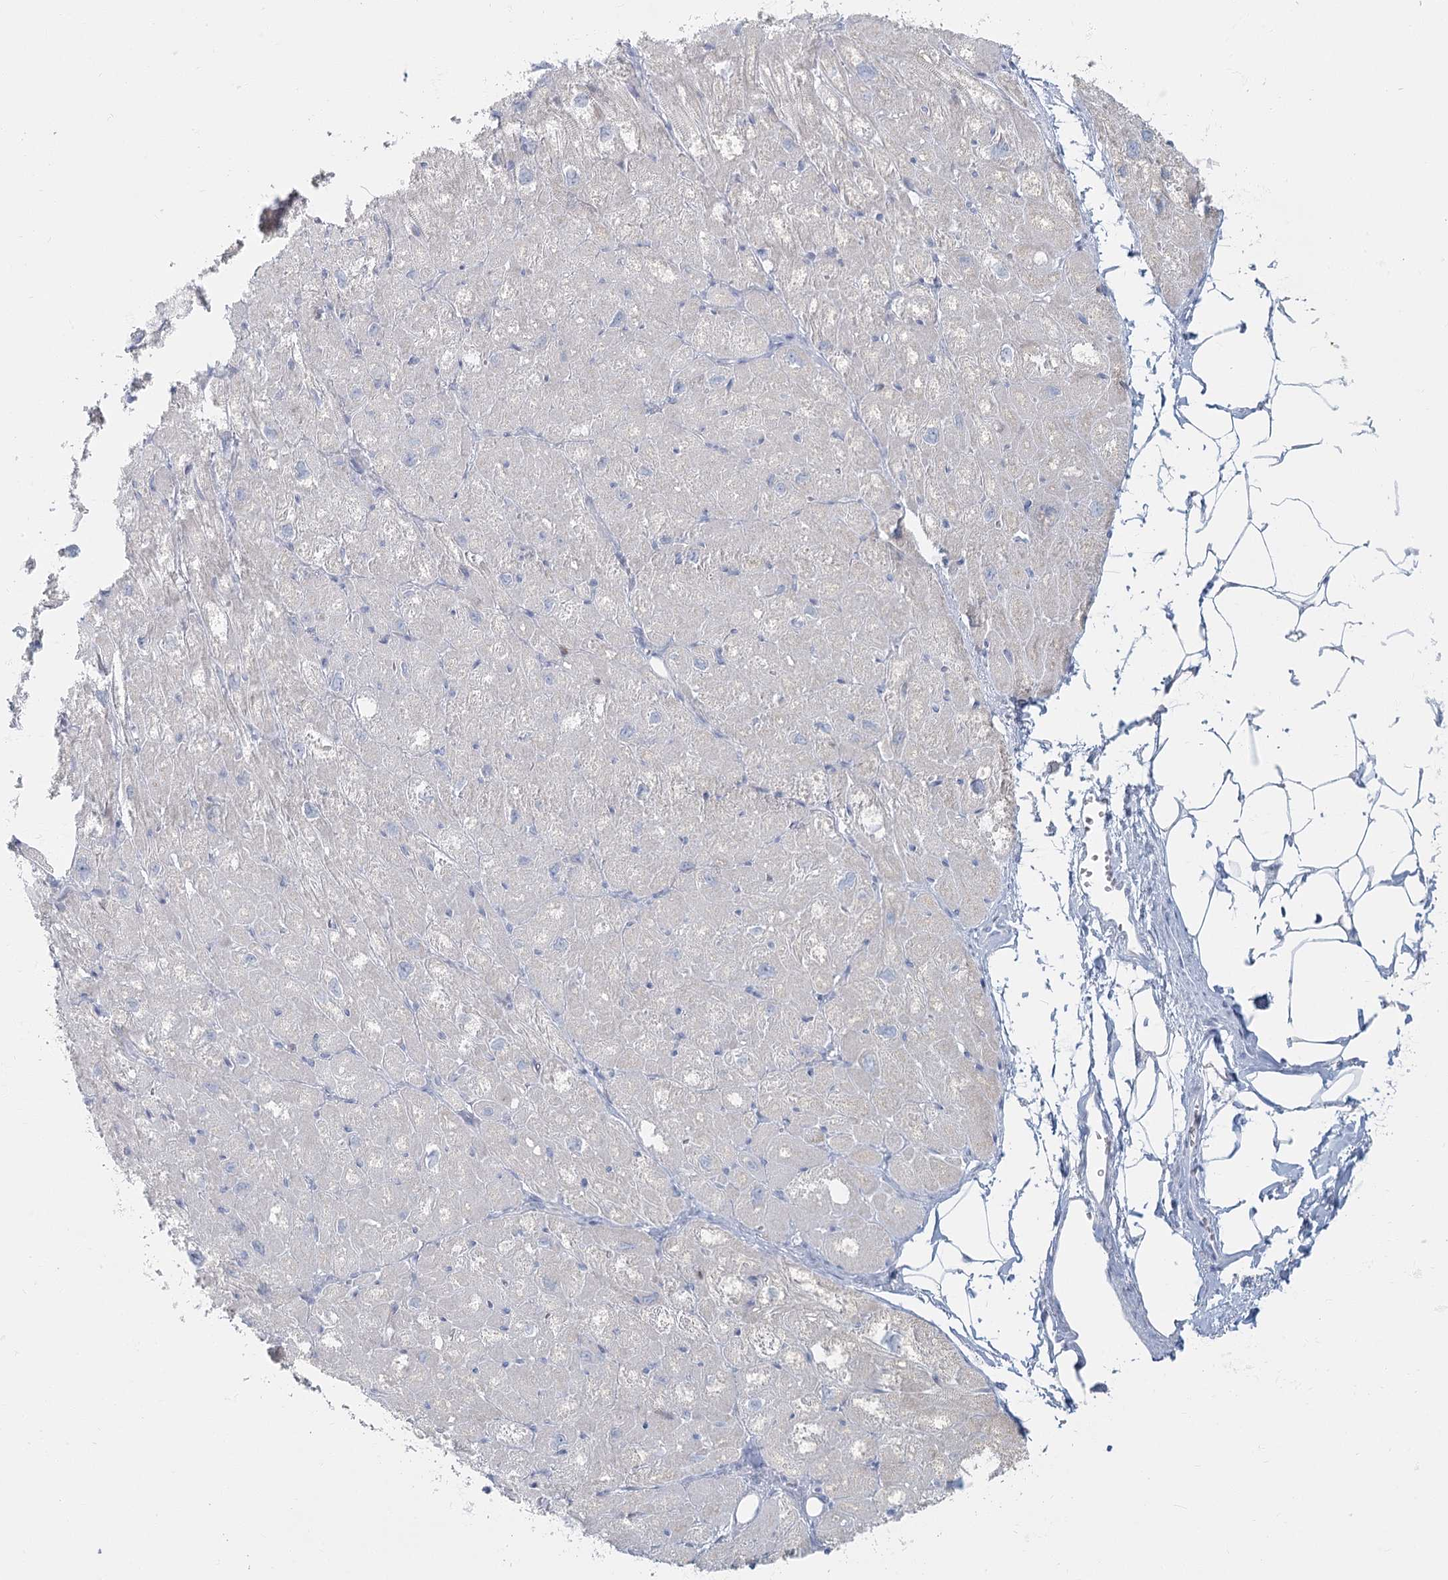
{"staining": {"intensity": "moderate", "quantity": "<25%", "location": "cytoplasmic/membranous"}, "tissue": "heart muscle", "cell_type": "Cardiomyocytes", "image_type": "normal", "snomed": [{"axis": "morphology", "description": "Normal tissue, NOS"}, {"axis": "topography", "description": "Heart"}], "caption": "Immunohistochemistry staining of benign heart muscle, which exhibits low levels of moderate cytoplasmic/membranous positivity in approximately <25% of cardiomyocytes indicating moderate cytoplasmic/membranous protein staining. The staining was performed using DAB (brown) for protein detection and nuclei were counterstained in hematoxylin (blue).", "gene": "FAM110C", "patient": {"sex": "male", "age": 50}}